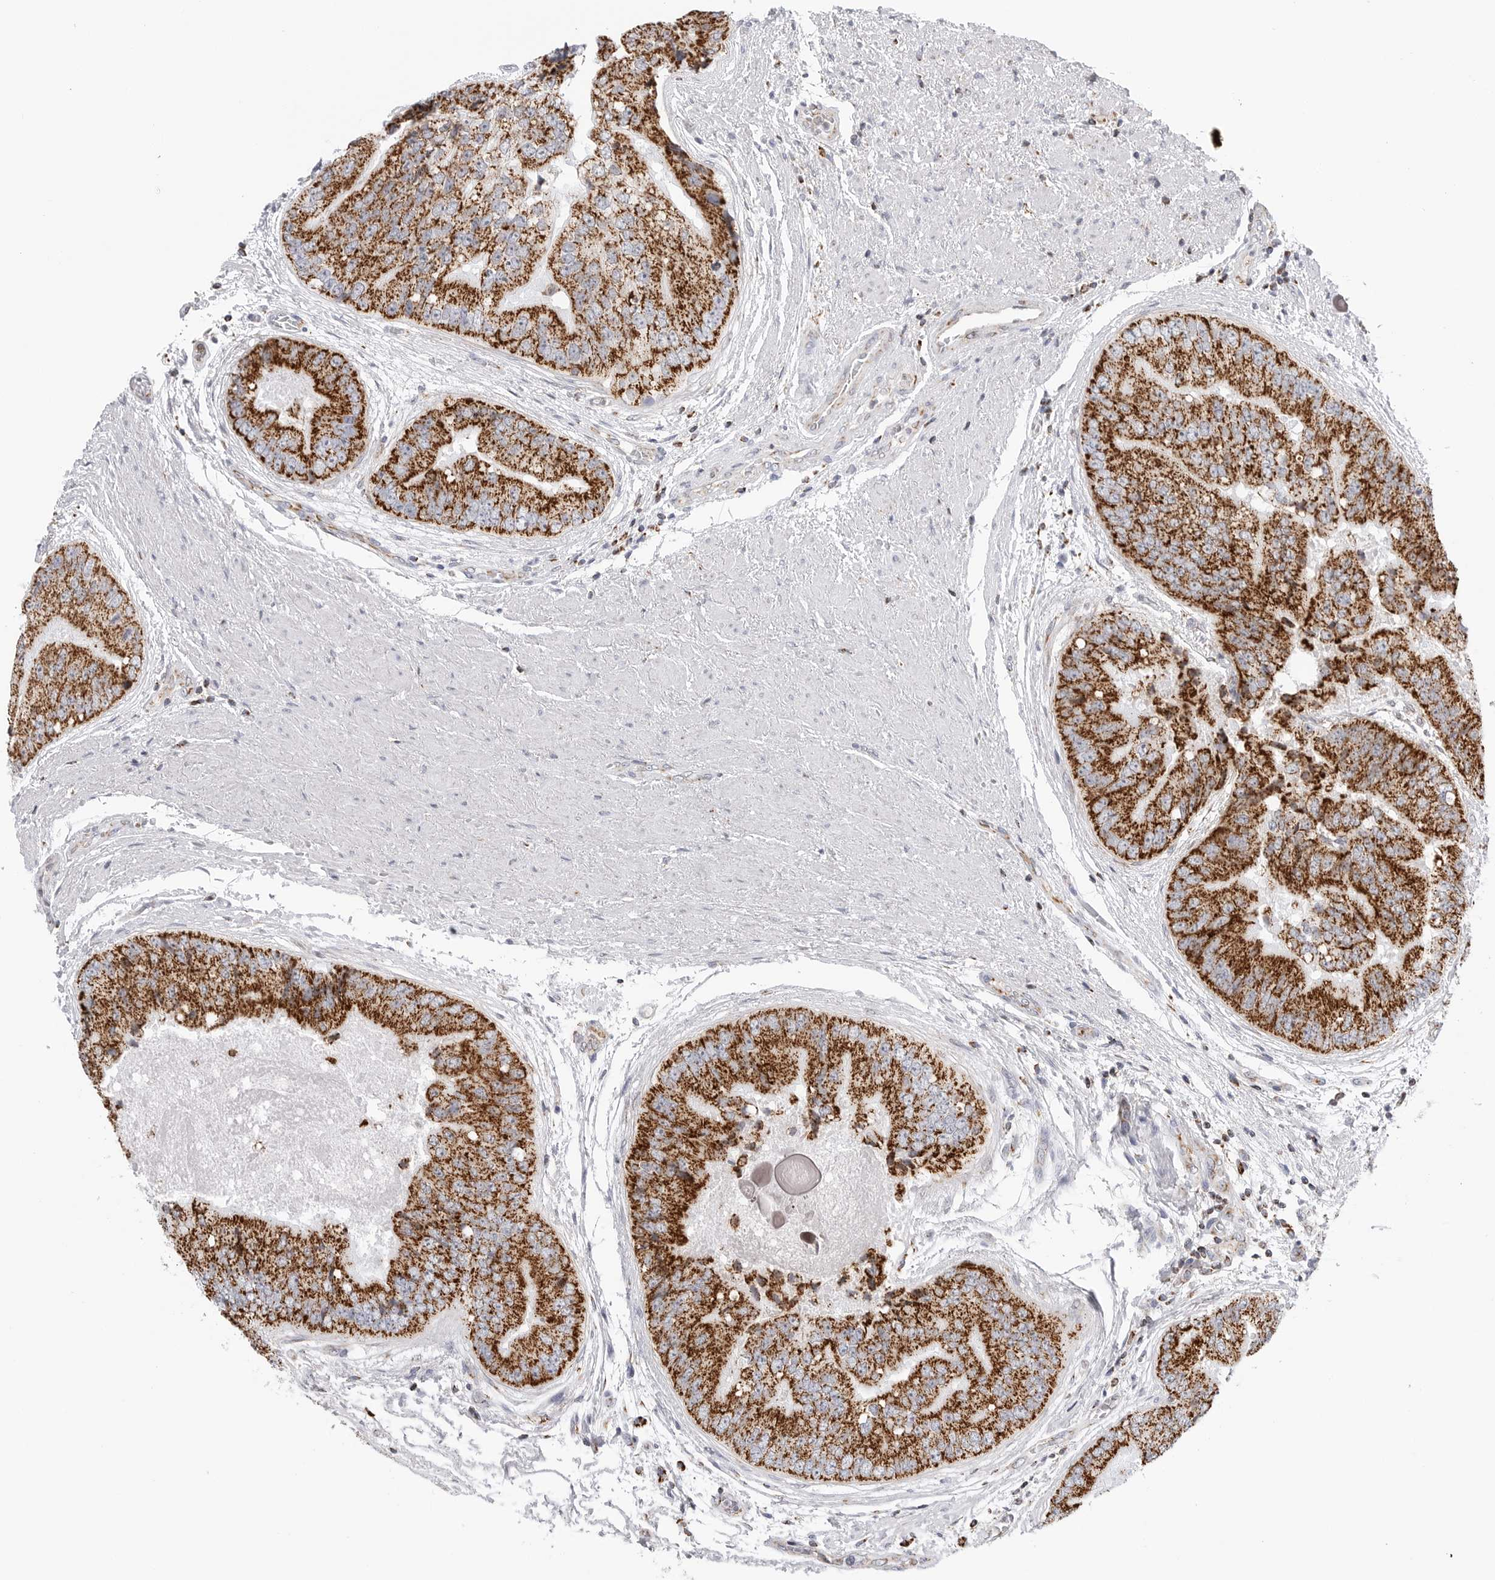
{"staining": {"intensity": "strong", "quantity": ">75%", "location": "cytoplasmic/membranous"}, "tissue": "prostate cancer", "cell_type": "Tumor cells", "image_type": "cancer", "snomed": [{"axis": "morphology", "description": "Adenocarcinoma, High grade"}, {"axis": "topography", "description": "Prostate"}], "caption": "About >75% of tumor cells in human prostate cancer (adenocarcinoma (high-grade)) display strong cytoplasmic/membranous protein staining as visualized by brown immunohistochemical staining.", "gene": "ATP5IF1", "patient": {"sex": "male", "age": 70}}